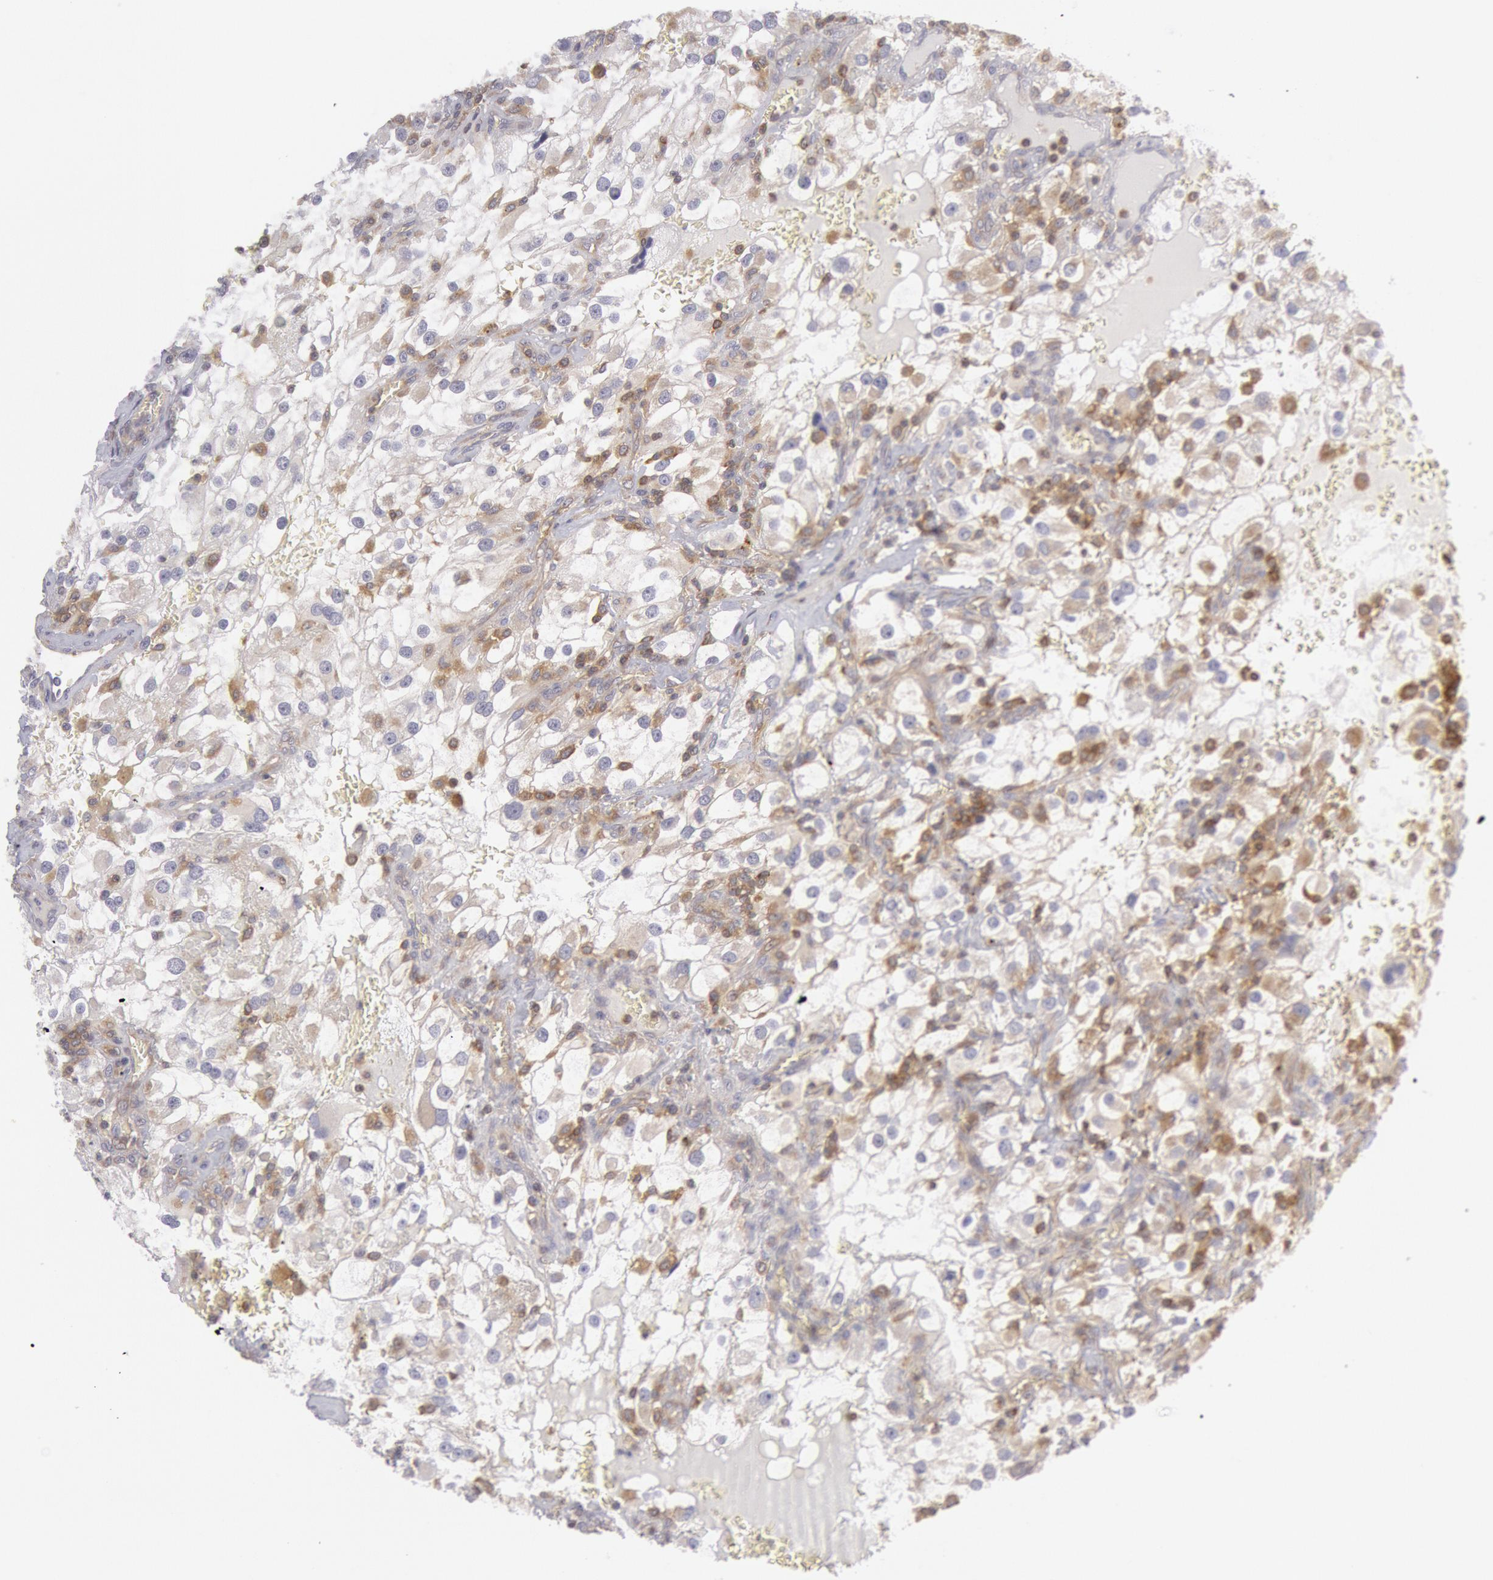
{"staining": {"intensity": "negative", "quantity": "none", "location": "none"}, "tissue": "renal cancer", "cell_type": "Tumor cells", "image_type": "cancer", "snomed": [{"axis": "morphology", "description": "Adenocarcinoma, NOS"}, {"axis": "topography", "description": "Kidney"}], "caption": "This is an immunohistochemistry histopathology image of human renal adenocarcinoma. There is no staining in tumor cells.", "gene": "IKBKB", "patient": {"sex": "female", "age": 52}}